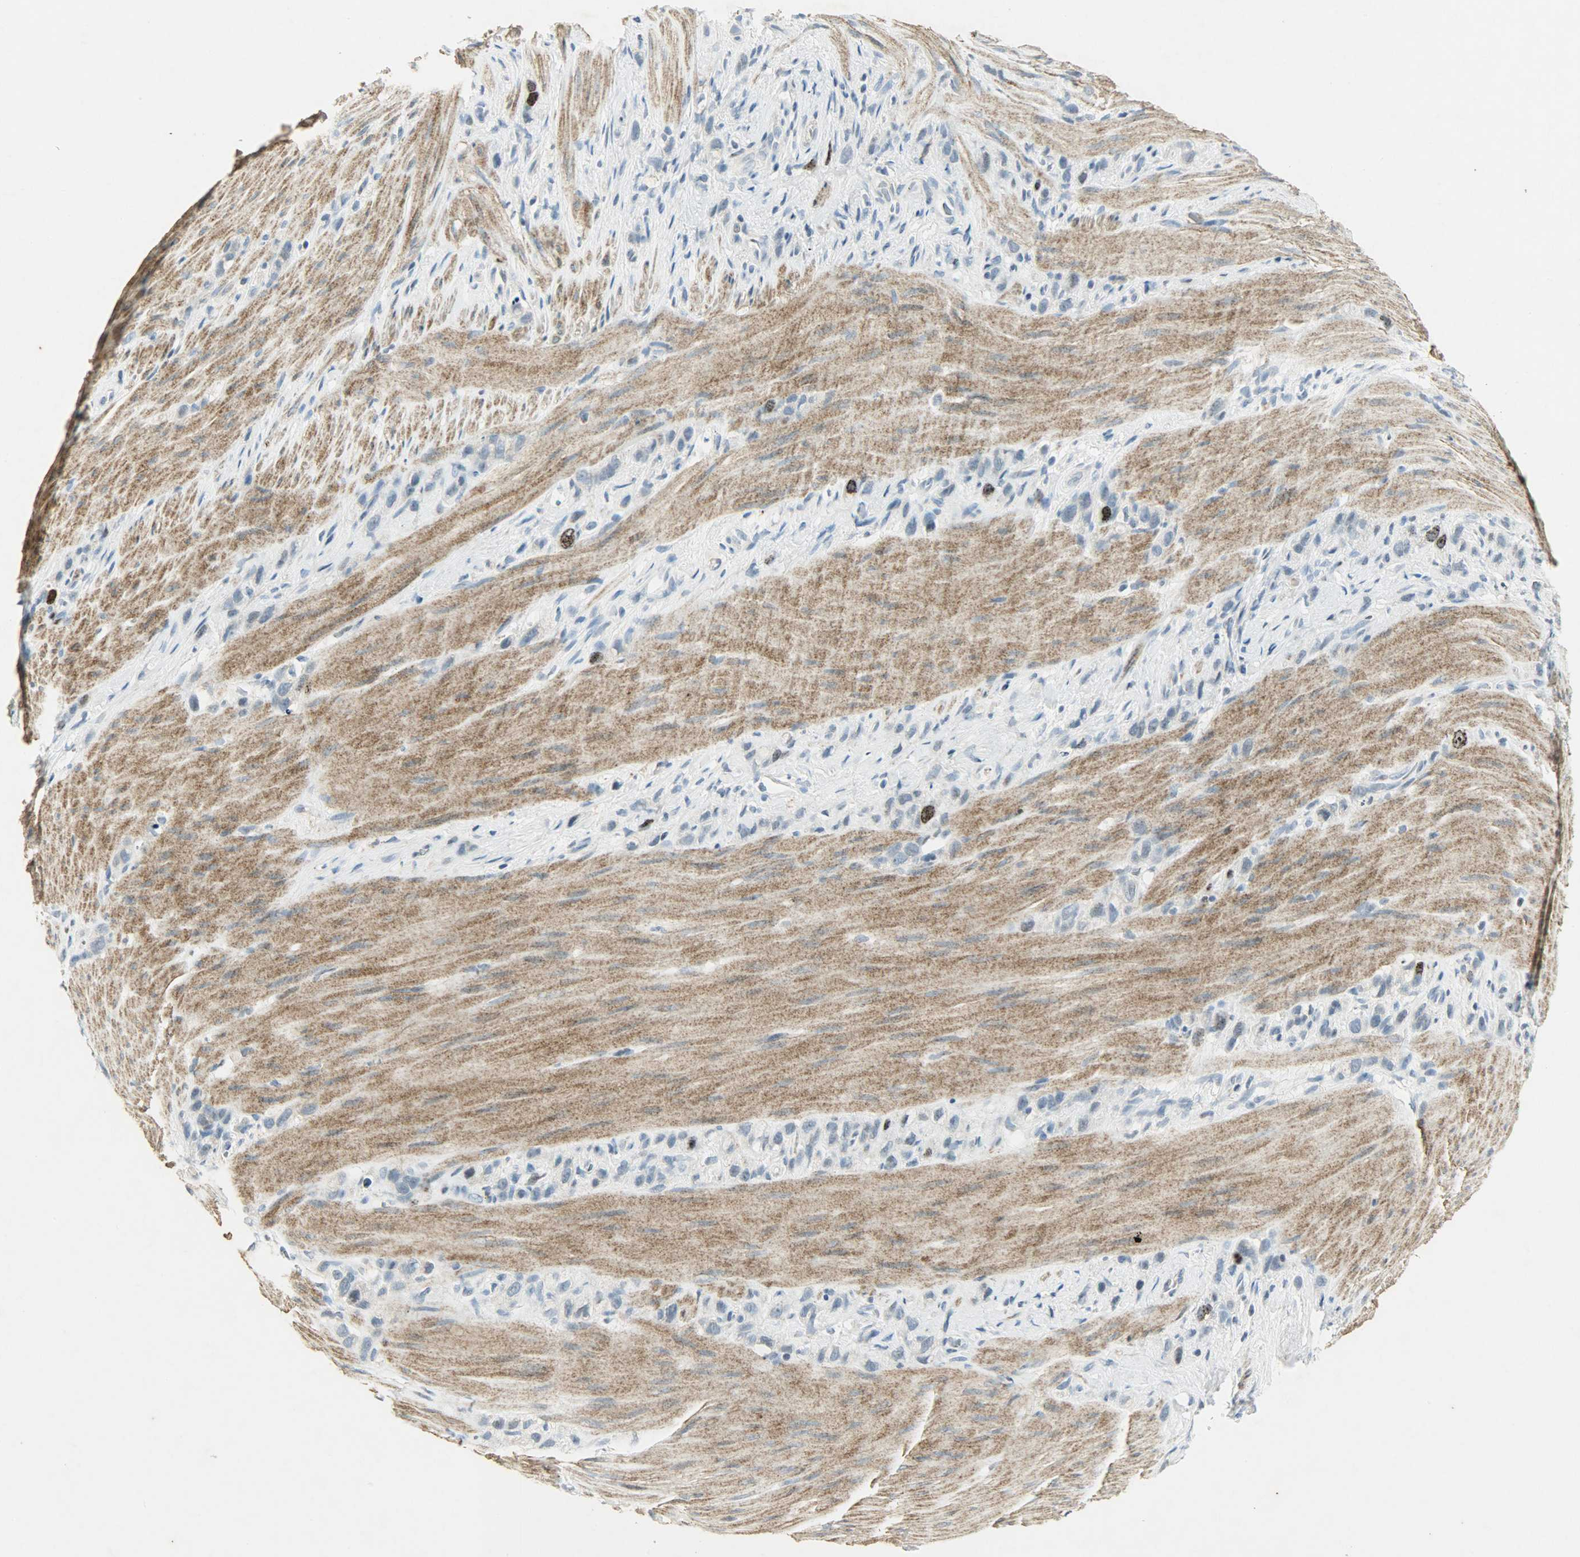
{"staining": {"intensity": "strong", "quantity": "<25%", "location": "nuclear"}, "tissue": "stomach cancer", "cell_type": "Tumor cells", "image_type": "cancer", "snomed": [{"axis": "morphology", "description": "Normal tissue, NOS"}, {"axis": "morphology", "description": "Adenocarcinoma, NOS"}, {"axis": "morphology", "description": "Adenocarcinoma, High grade"}, {"axis": "topography", "description": "Stomach, upper"}, {"axis": "topography", "description": "Stomach"}], "caption": "Tumor cells exhibit medium levels of strong nuclear expression in approximately <25% of cells in stomach cancer.", "gene": "AURKB", "patient": {"sex": "female", "age": 65}}